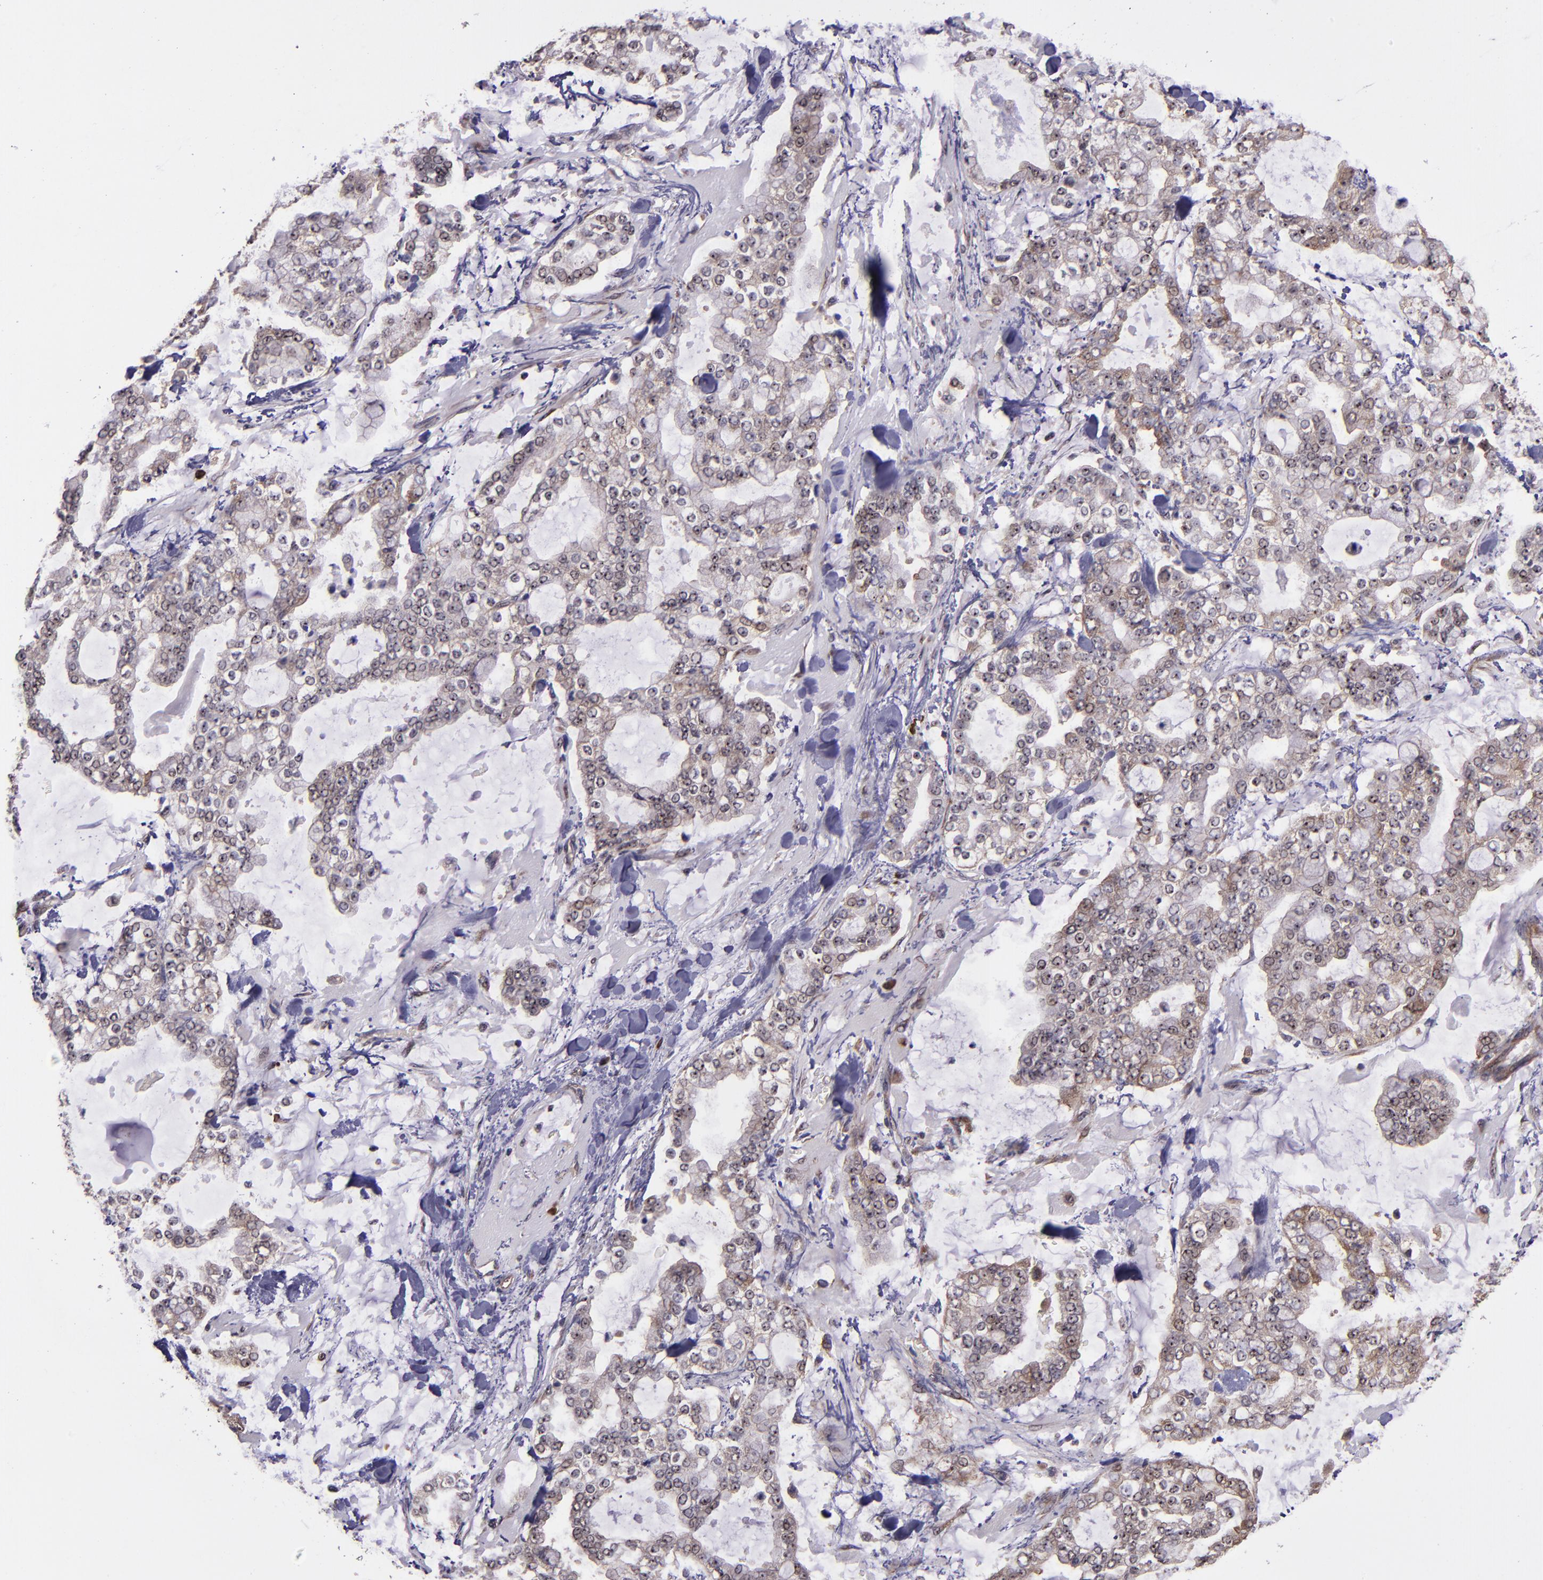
{"staining": {"intensity": "weak", "quantity": ">75%", "location": "cytoplasmic/membranous"}, "tissue": "stomach cancer", "cell_type": "Tumor cells", "image_type": "cancer", "snomed": [{"axis": "morphology", "description": "Normal tissue, NOS"}, {"axis": "morphology", "description": "Adenocarcinoma, NOS"}, {"axis": "topography", "description": "Stomach, upper"}, {"axis": "topography", "description": "Stomach"}], "caption": "A high-resolution image shows immunohistochemistry staining of stomach cancer, which displays weak cytoplasmic/membranous staining in approximately >75% of tumor cells. Using DAB (brown) and hematoxylin (blue) stains, captured at high magnification using brightfield microscopy.", "gene": "USP51", "patient": {"sex": "male", "age": 76}}